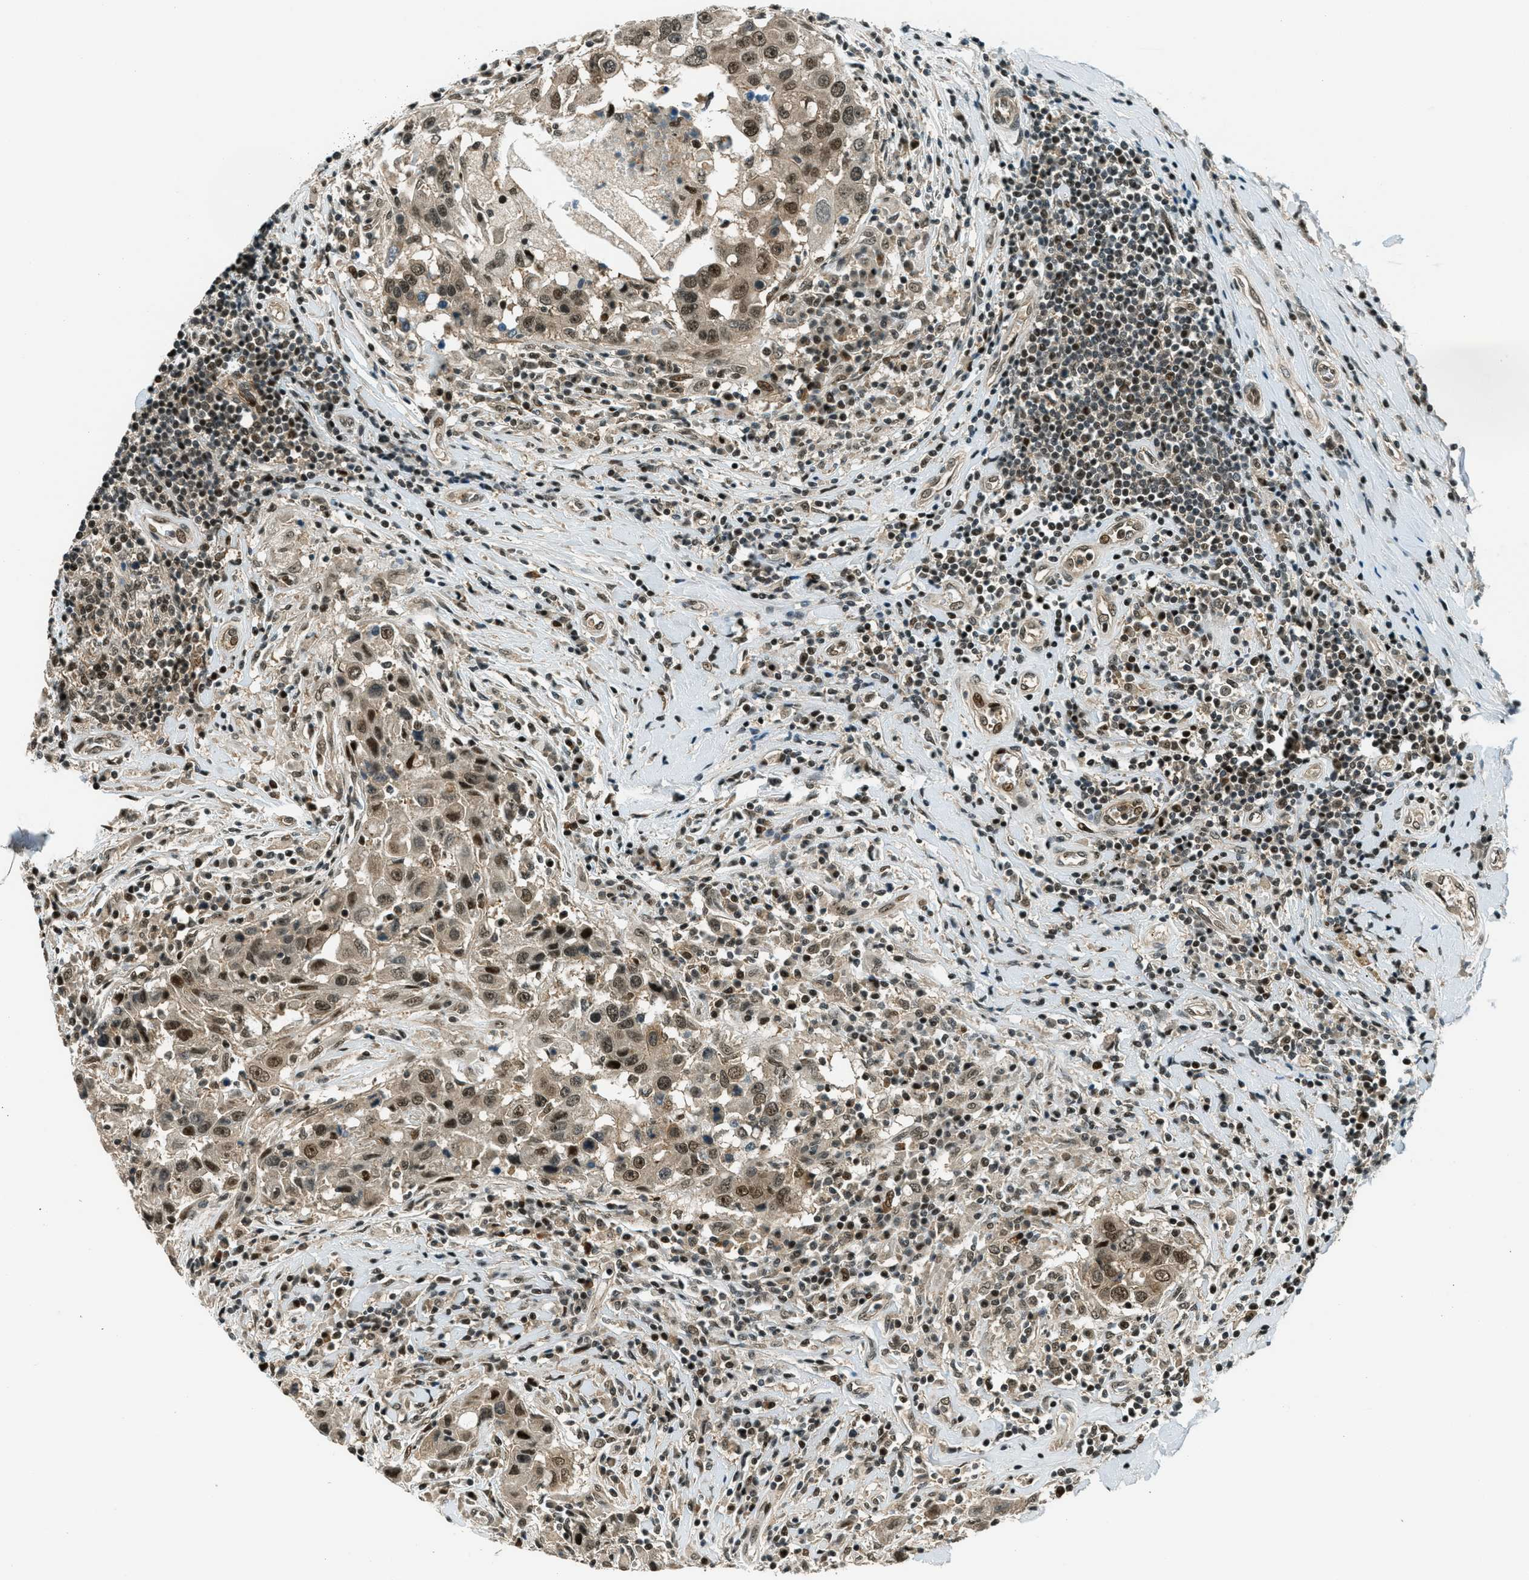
{"staining": {"intensity": "moderate", "quantity": ">75%", "location": "cytoplasmic/membranous,nuclear"}, "tissue": "breast cancer", "cell_type": "Tumor cells", "image_type": "cancer", "snomed": [{"axis": "morphology", "description": "Duct carcinoma"}, {"axis": "topography", "description": "Breast"}], "caption": "Approximately >75% of tumor cells in human breast intraductal carcinoma exhibit moderate cytoplasmic/membranous and nuclear protein positivity as visualized by brown immunohistochemical staining.", "gene": "FOXM1", "patient": {"sex": "female", "age": 27}}